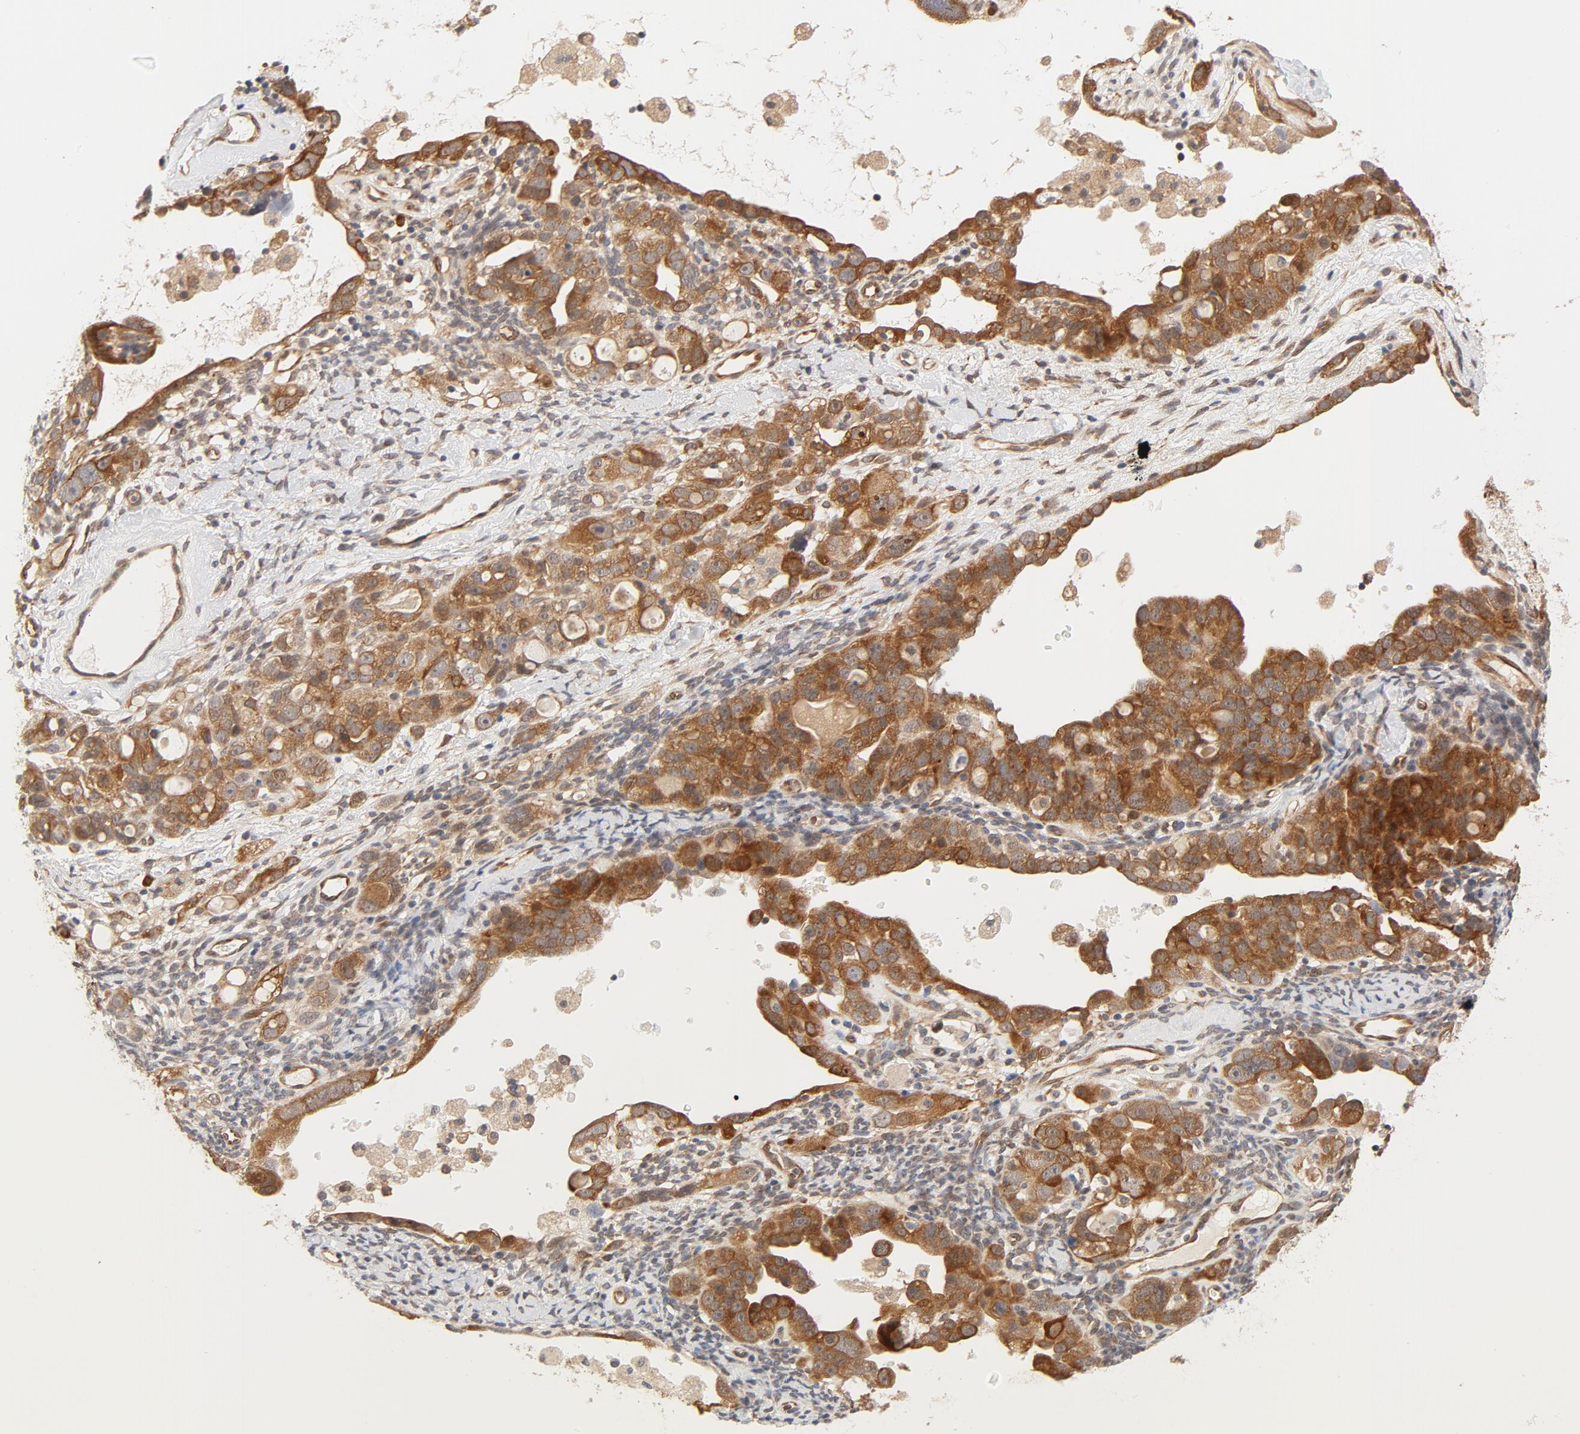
{"staining": {"intensity": "moderate", "quantity": ">75%", "location": "cytoplasmic/membranous"}, "tissue": "ovarian cancer", "cell_type": "Tumor cells", "image_type": "cancer", "snomed": [{"axis": "morphology", "description": "Cystadenocarcinoma, serous, NOS"}, {"axis": "topography", "description": "Ovary"}], "caption": "High-magnification brightfield microscopy of ovarian serous cystadenocarcinoma stained with DAB (3,3'-diaminobenzidine) (brown) and counterstained with hematoxylin (blue). tumor cells exhibit moderate cytoplasmic/membranous staining is appreciated in approximately>75% of cells.", "gene": "EIF4E", "patient": {"sex": "female", "age": 66}}